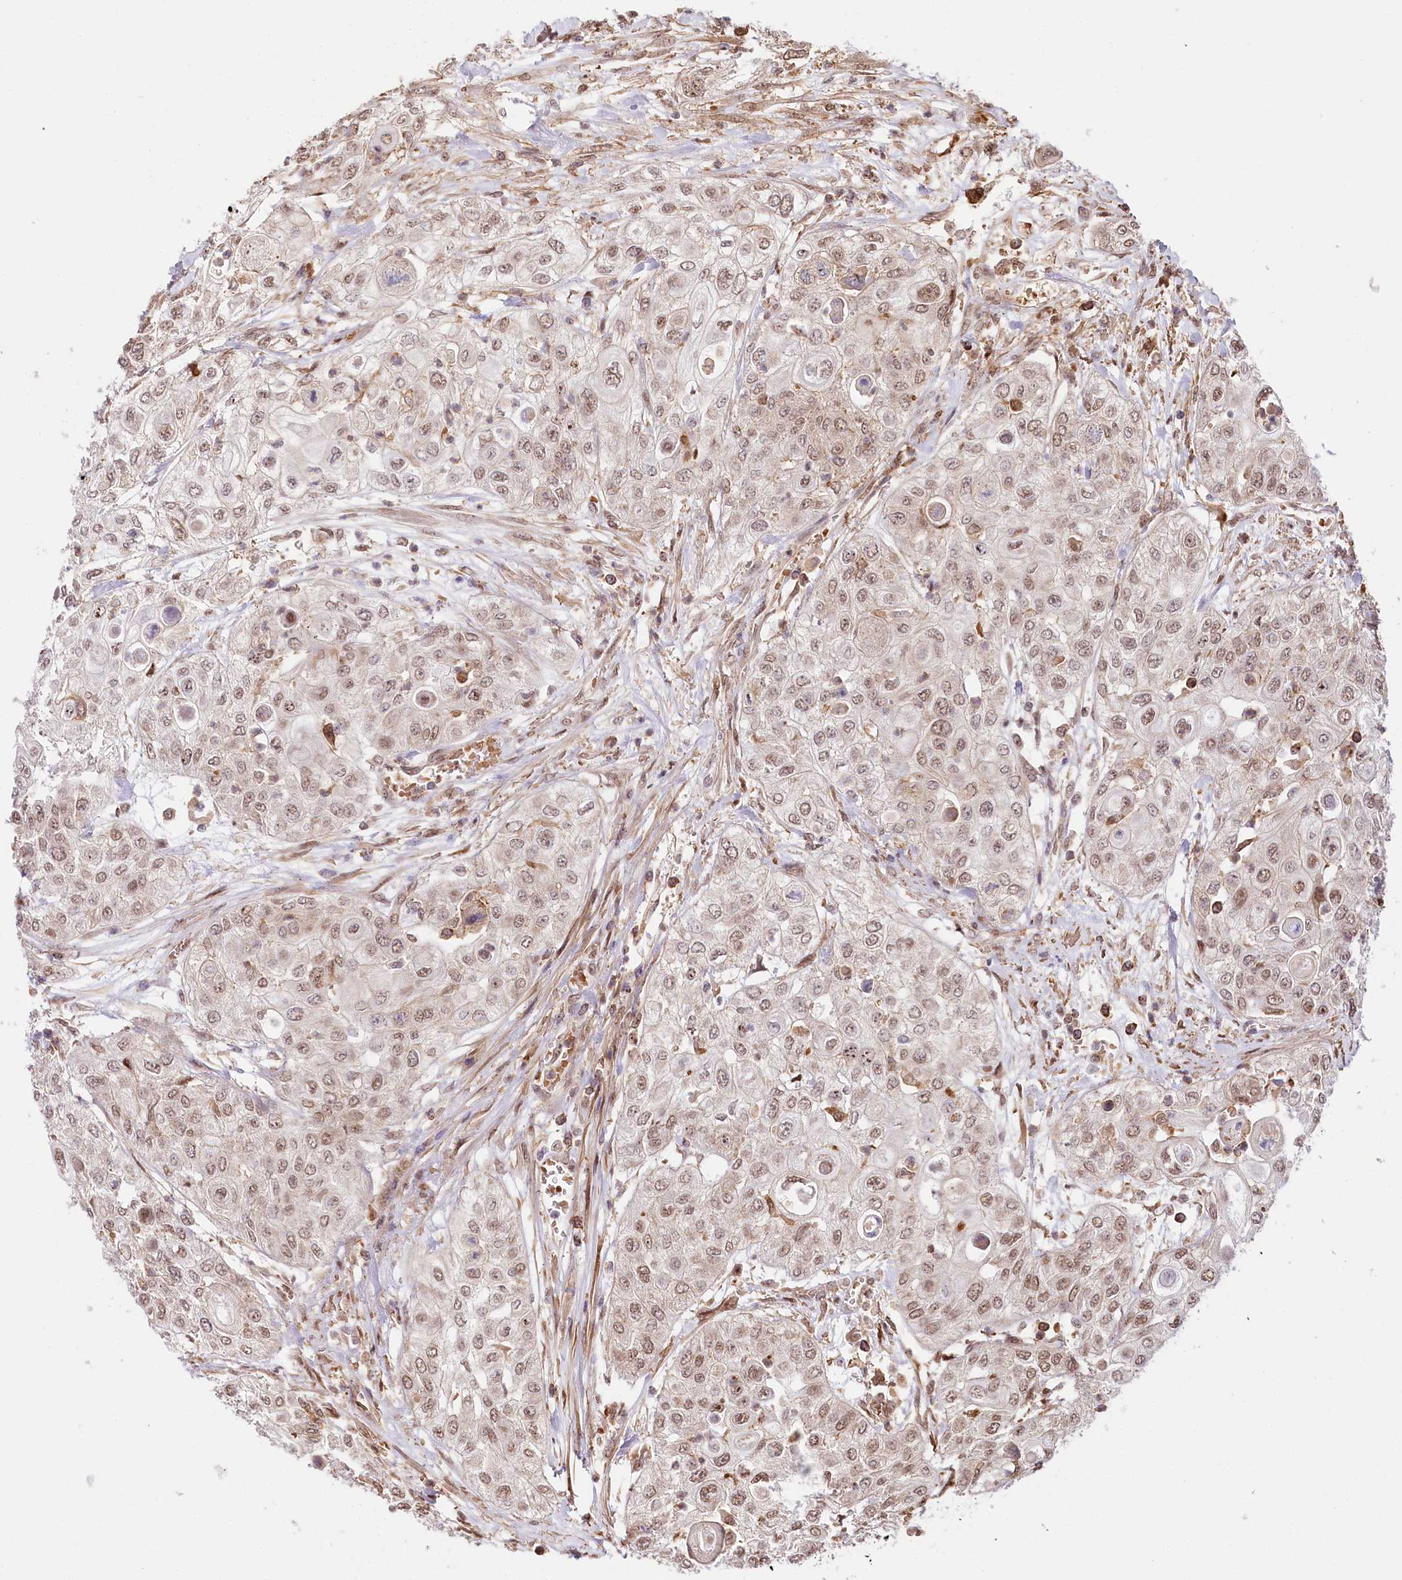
{"staining": {"intensity": "moderate", "quantity": "25%-75%", "location": "nuclear"}, "tissue": "urothelial cancer", "cell_type": "Tumor cells", "image_type": "cancer", "snomed": [{"axis": "morphology", "description": "Urothelial carcinoma, High grade"}, {"axis": "topography", "description": "Urinary bladder"}], "caption": "Immunohistochemistry (IHC) image of urothelial carcinoma (high-grade) stained for a protein (brown), which displays medium levels of moderate nuclear positivity in about 25%-75% of tumor cells.", "gene": "TUBGCP2", "patient": {"sex": "female", "age": 79}}